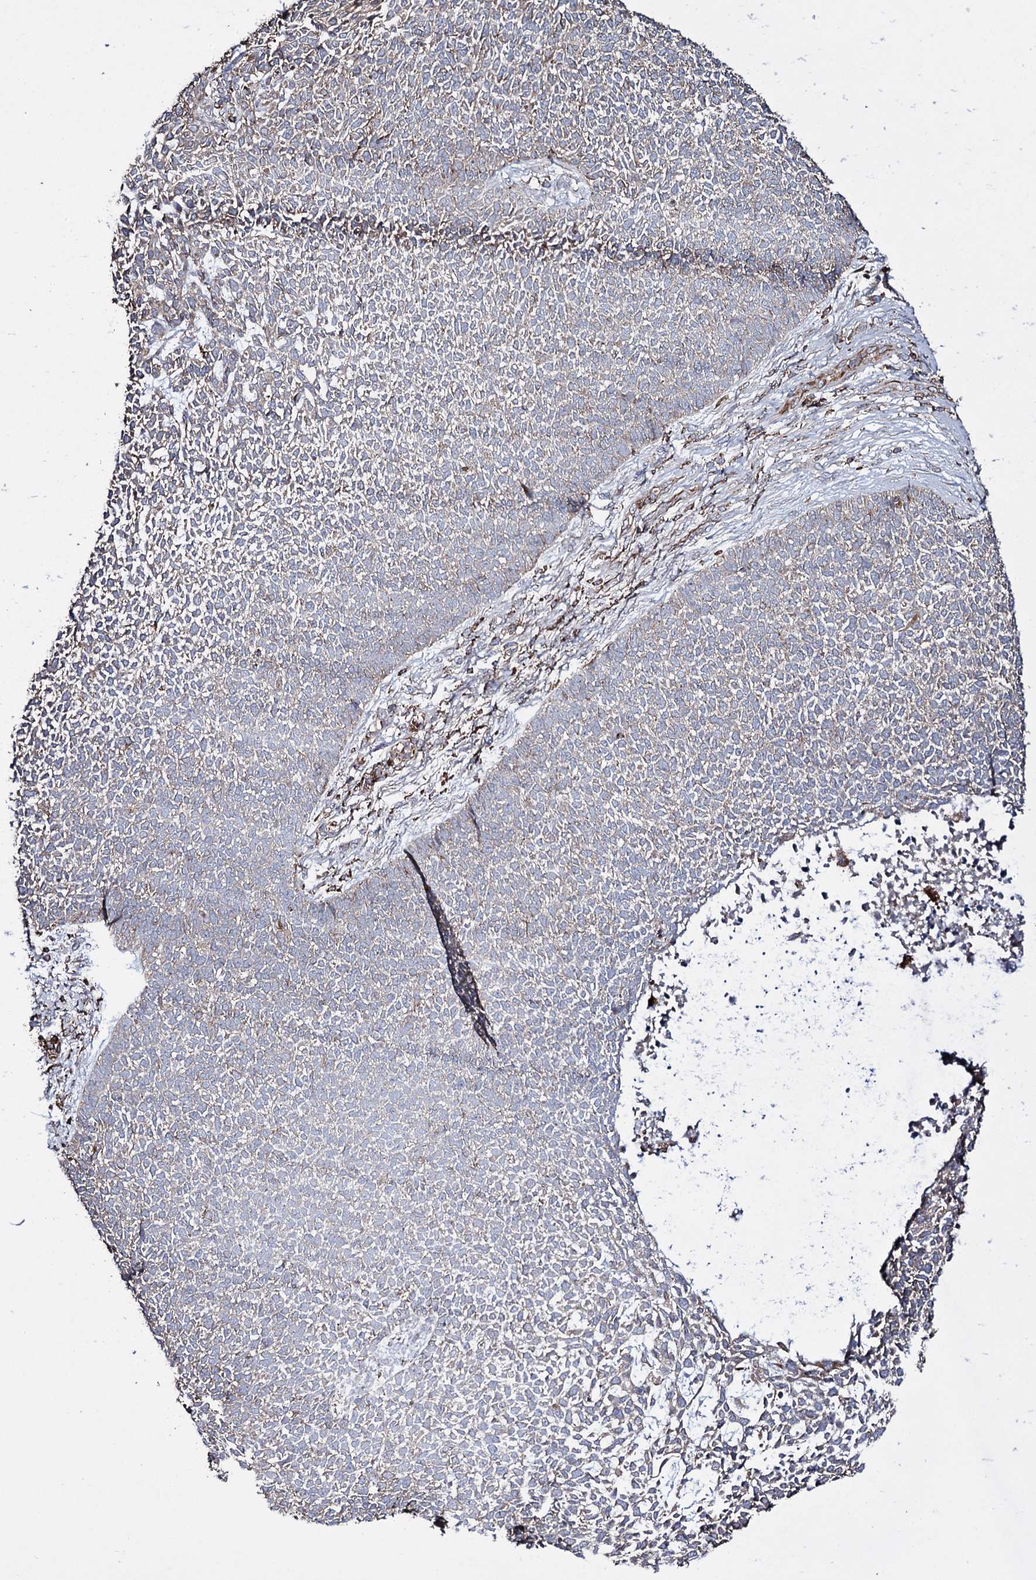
{"staining": {"intensity": "moderate", "quantity": "<25%", "location": "cytoplasmic/membranous"}, "tissue": "skin cancer", "cell_type": "Tumor cells", "image_type": "cancer", "snomed": [{"axis": "morphology", "description": "Basal cell carcinoma"}, {"axis": "topography", "description": "Skin"}], "caption": "Immunohistochemistry (DAB) staining of human skin cancer (basal cell carcinoma) reveals moderate cytoplasmic/membranous protein positivity in about <25% of tumor cells. (DAB IHC, brown staining for protein, blue staining for nuclei).", "gene": "VAMP8", "patient": {"sex": "female", "age": 84}}